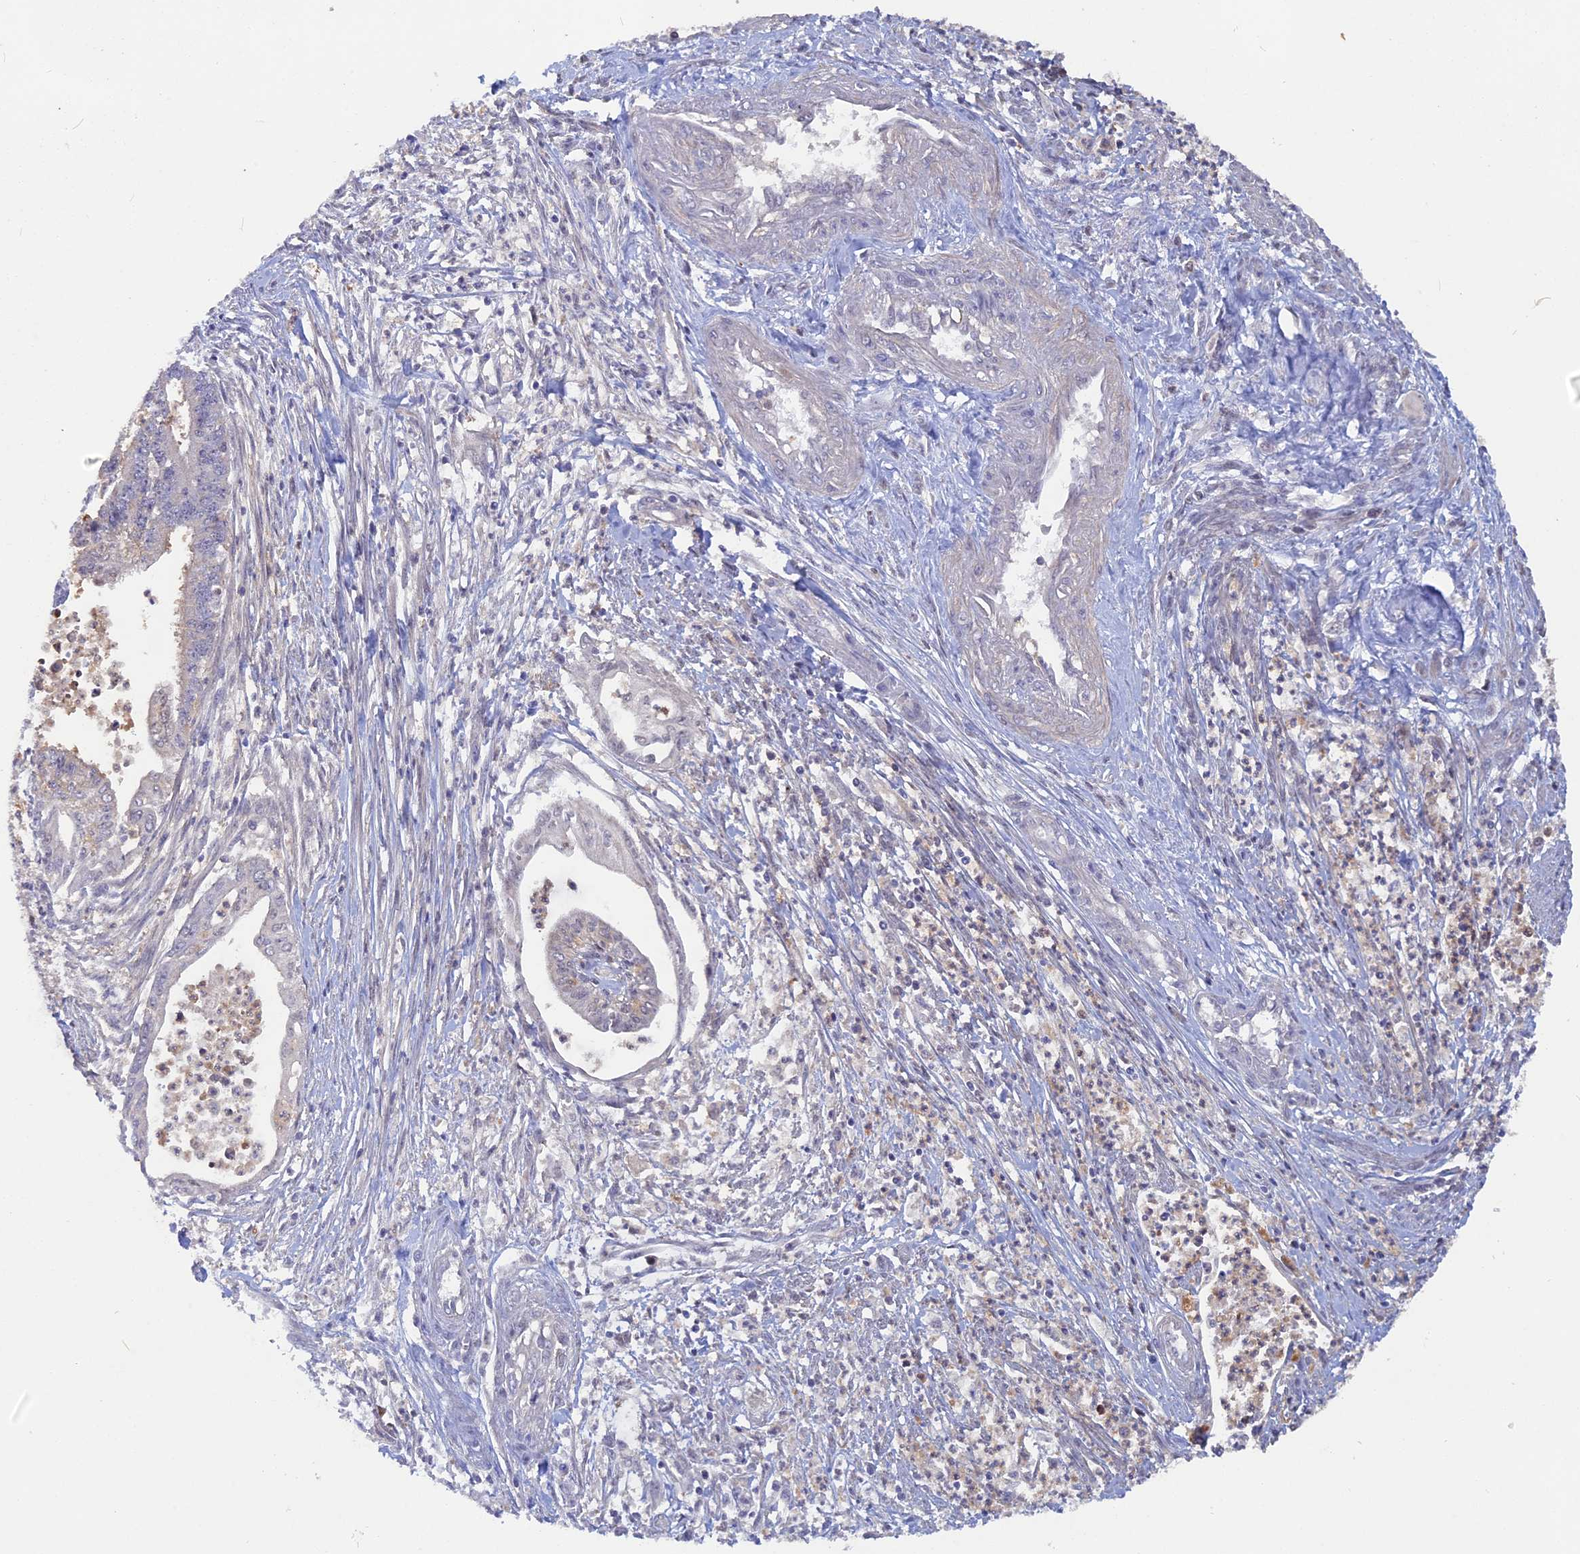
{"staining": {"intensity": "negative", "quantity": "none", "location": "none"}, "tissue": "endometrial cancer", "cell_type": "Tumor cells", "image_type": "cancer", "snomed": [{"axis": "morphology", "description": "Adenocarcinoma, NOS"}, {"axis": "topography", "description": "Endometrium"}], "caption": "This is an immunohistochemistry (IHC) histopathology image of human endometrial cancer. There is no positivity in tumor cells.", "gene": "BLVRA", "patient": {"sex": "female", "age": 73}}